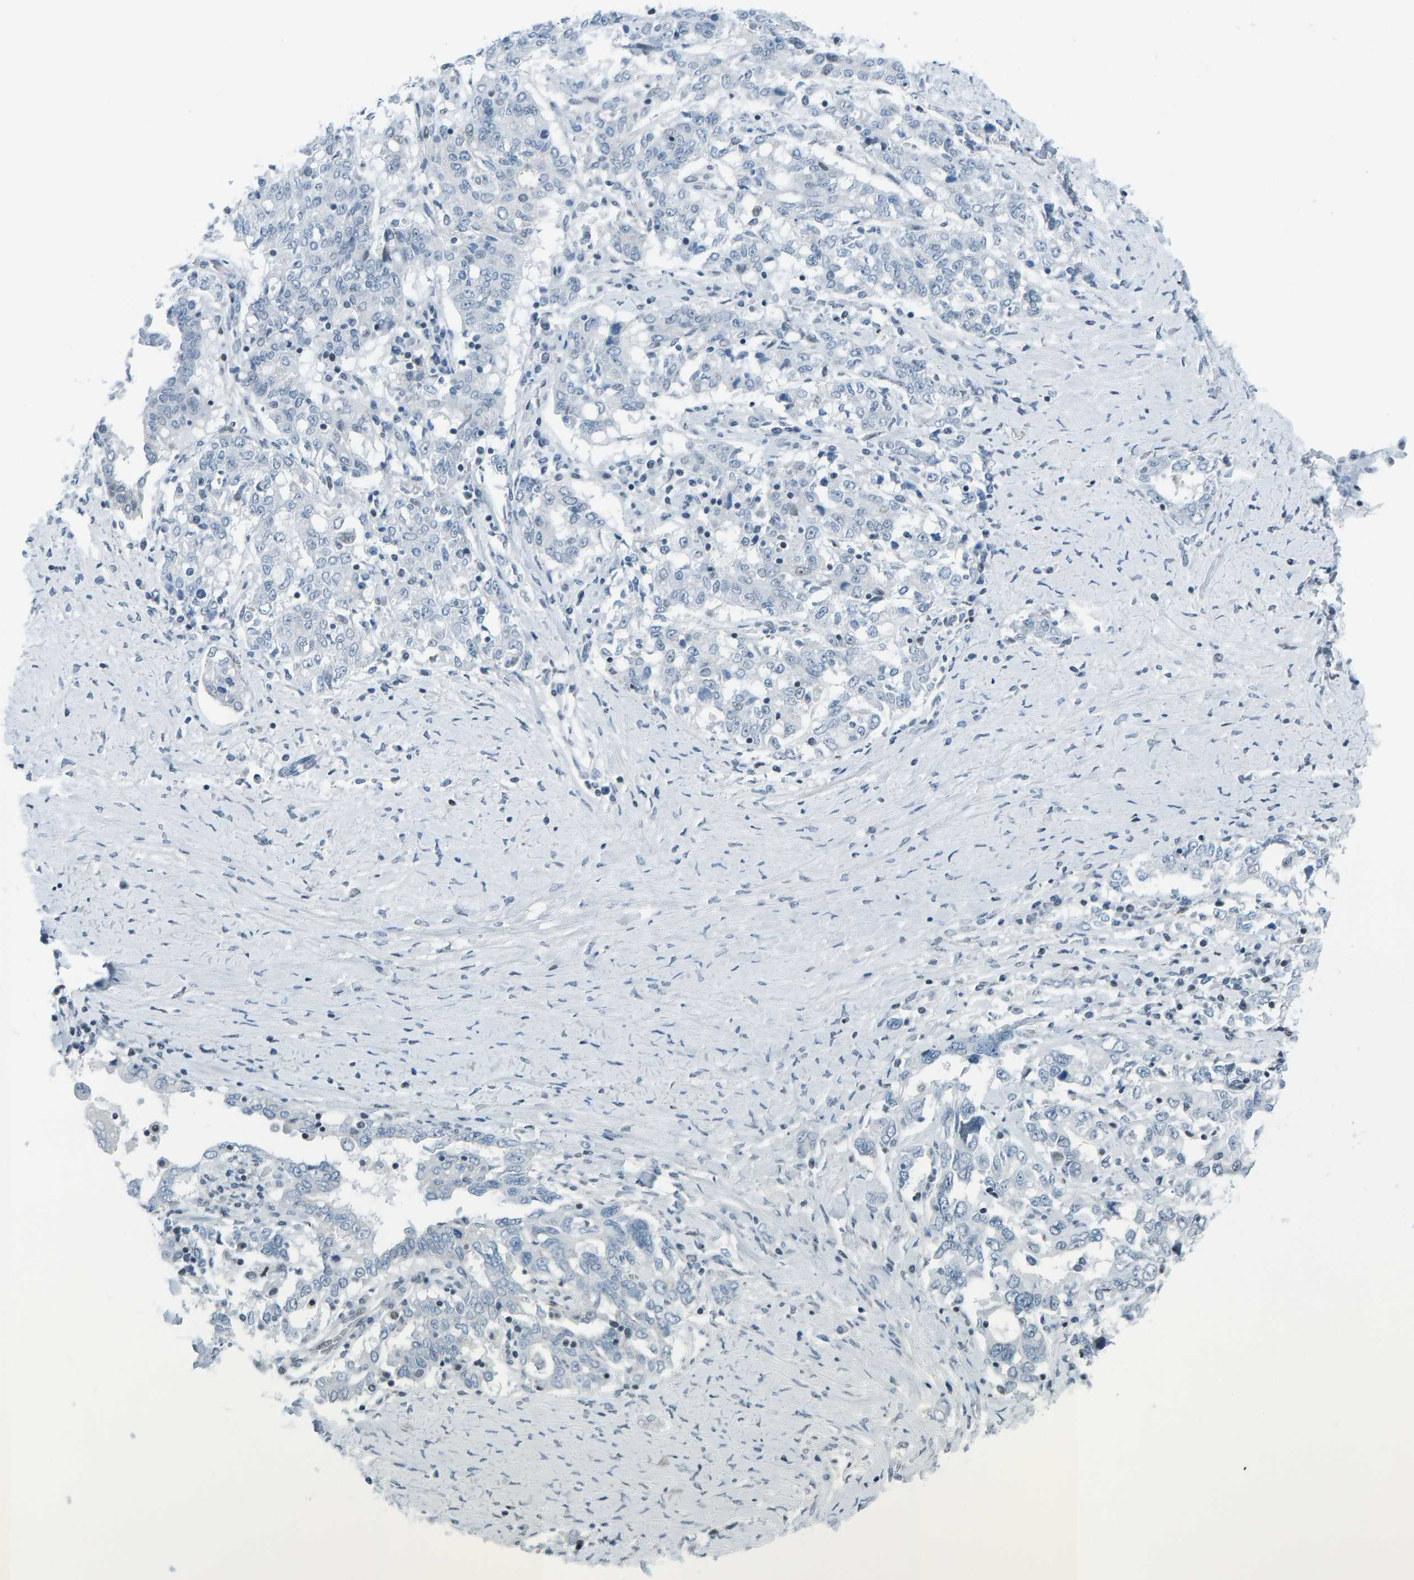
{"staining": {"intensity": "negative", "quantity": "none", "location": "none"}, "tissue": "ovarian cancer", "cell_type": "Tumor cells", "image_type": "cancer", "snomed": [{"axis": "morphology", "description": "Carcinoma, endometroid"}, {"axis": "topography", "description": "Ovary"}], "caption": "An immunohistochemistry (IHC) photomicrograph of ovarian cancer (endometroid carcinoma) is shown. There is no staining in tumor cells of ovarian cancer (endometroid carcinoma).", "gene": "CNP", "patient": {"sex": "female", "age": 62}}